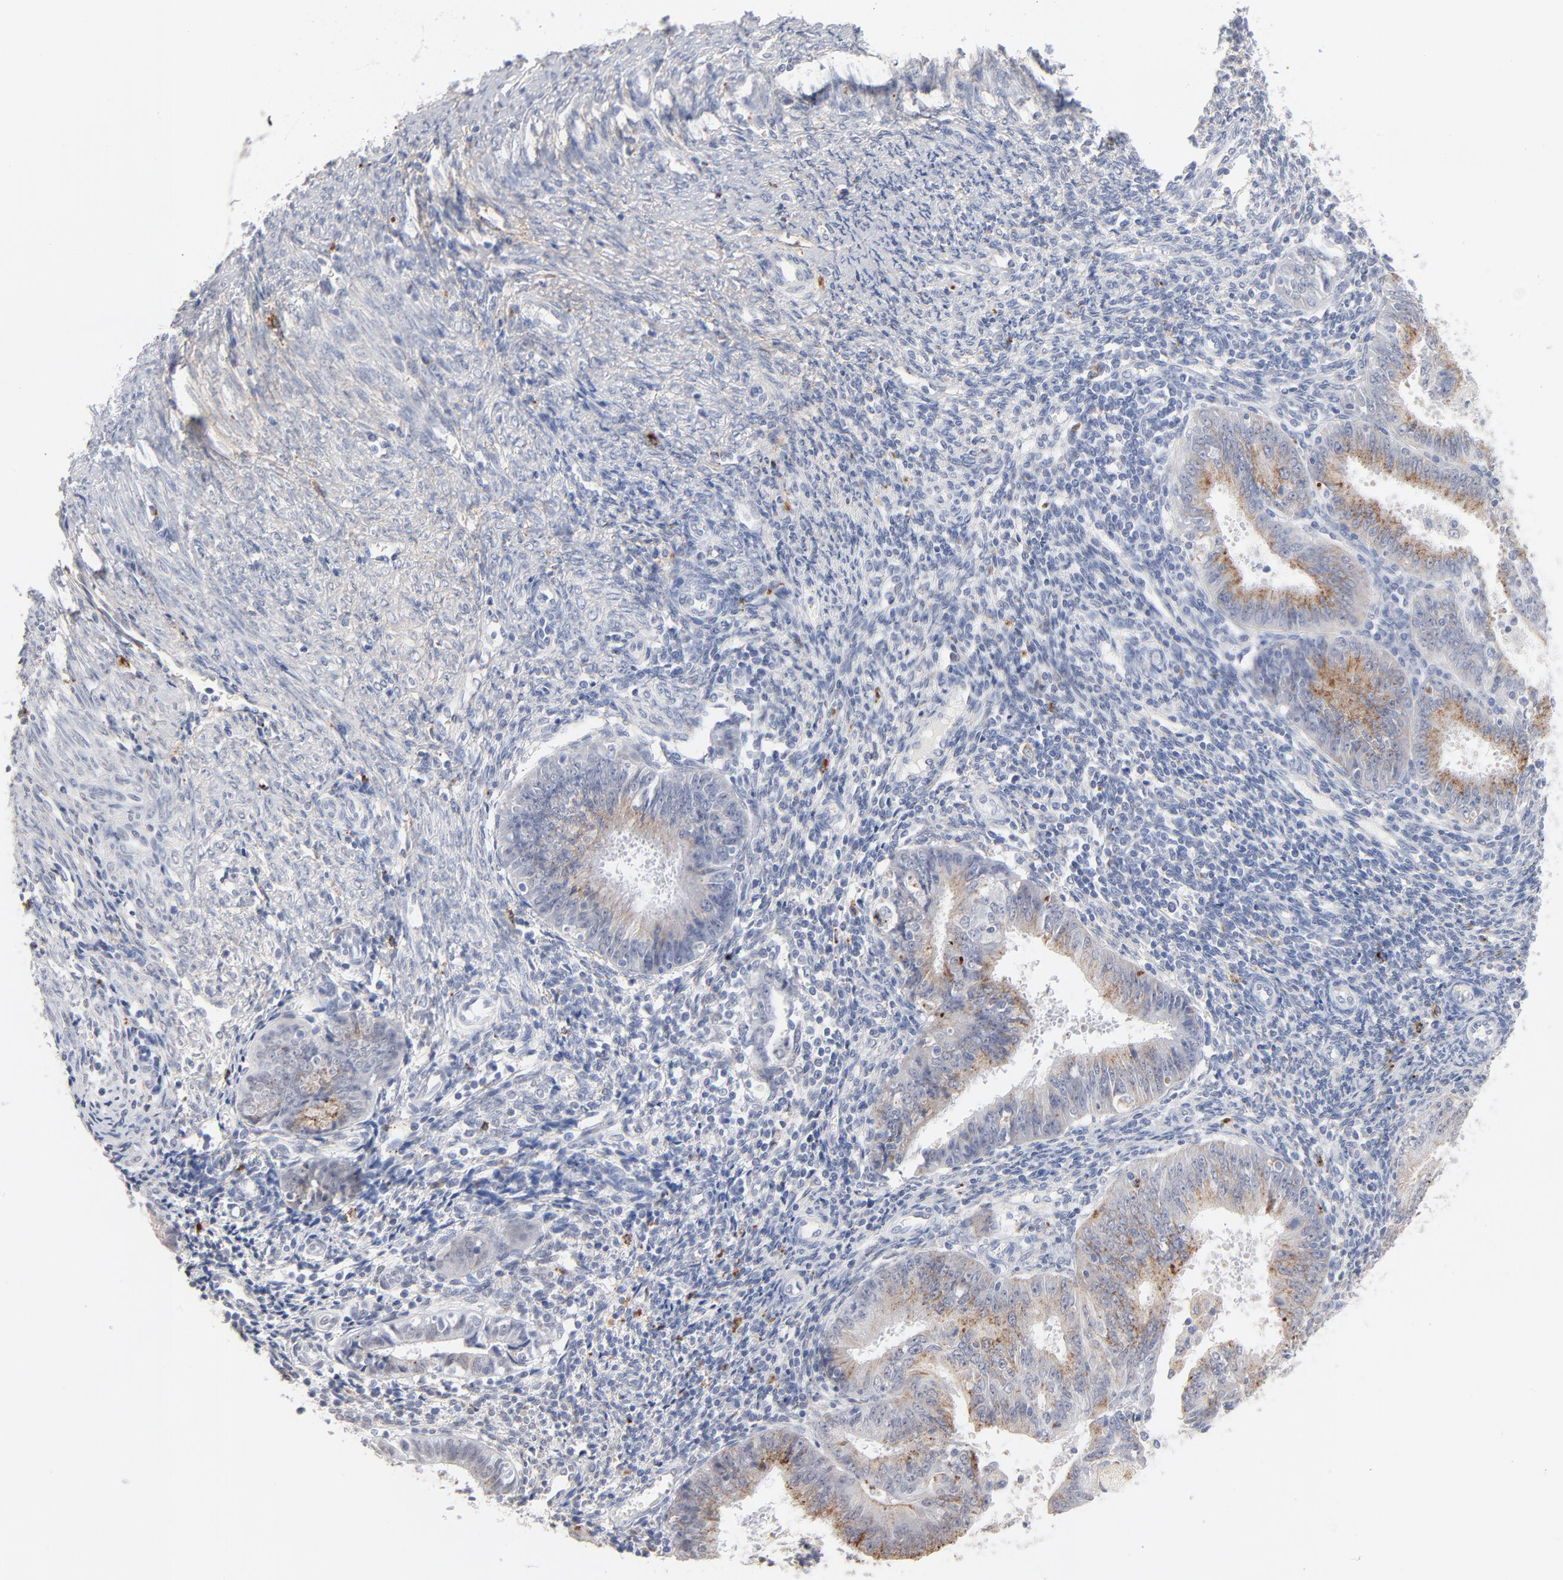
{"staining": {"intensity": "moderate", "quantity": ">75%", "location": "cytoplasmic/membranous"}, "tissue": "endometrial cancer", "cell_type": "Tumor cells", "image_type": "cancer", "snomed": [{"axis": "morphology", "description": "Adenocarcinoma, NOS"}, {"axis": "topography", "description": "Endometrium"}], "caption": "A medium amount of moderate cytoplasmic/membranous staining is present in approximately >75% of tumor cells in endometrial cancer tissue.", "gene": "LTBP2", "patient": {"sex": "female", "age": 42}}